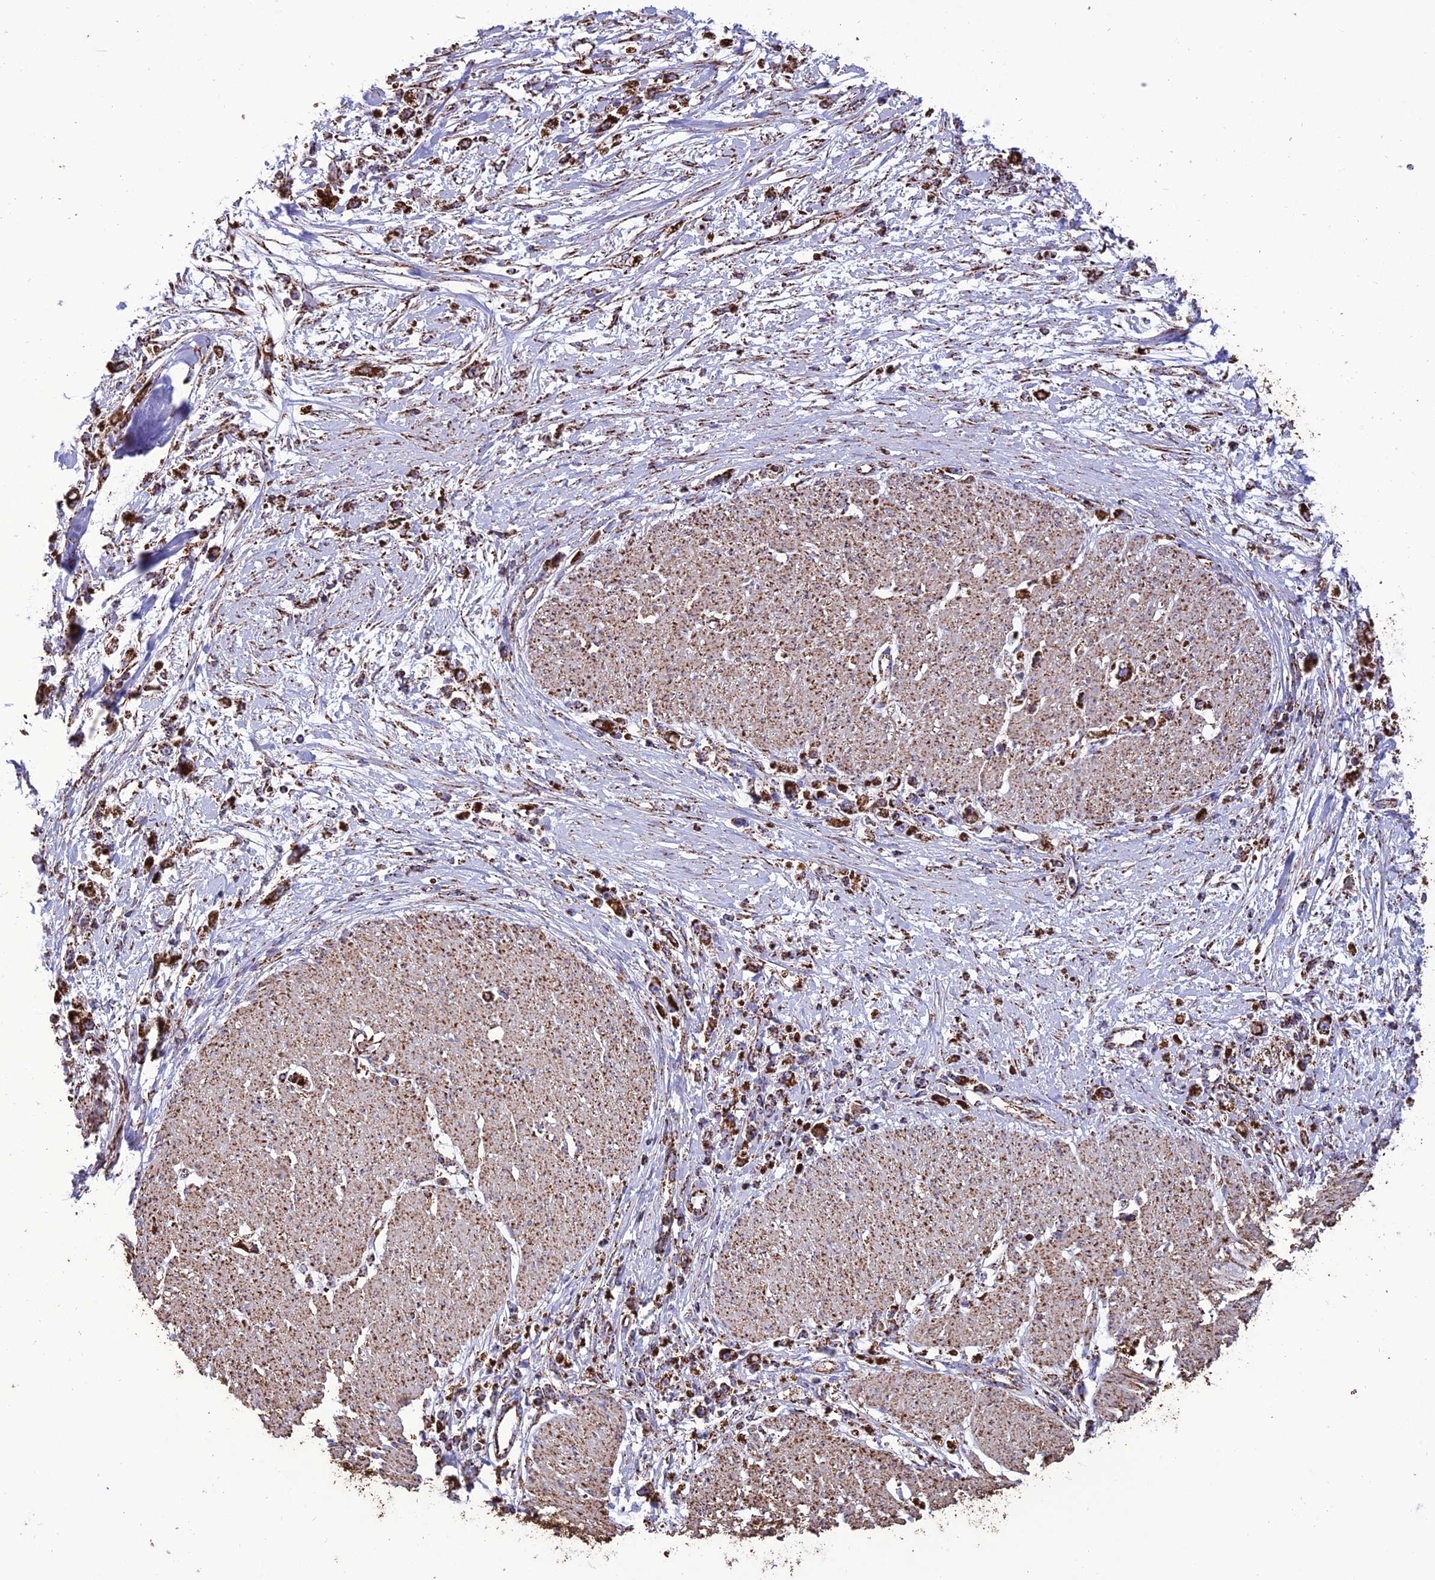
{"staining": {"intensity": "strong", "quantity": ">75%", "location": "cytoplasmic/membranous"}, "tissue": "stomach cancer", "cell_type": "Tumor cells", "image_type": "cancer", "snomed": [{"axis": "morphology", "description": "Adenocarcinoma, NOS"}, {"axis": "topography", "description": "Stomach"}], "caption": "High-magnification brightfield microscopy of stomach cancer (adenocarcinoma) stained with DAB (3,3'-diaminobenzidine) (brown) and counterstained with hematoxylin (blue). tumor cells exhibit strong cytoplasmic/membranous expression is appreciated in about>75% of cells. Ihc stains the protein in brown and the nuclei are stained blue.", "gene": "NDUFAF1", "patient": {"sex": "female", "age": 59}}